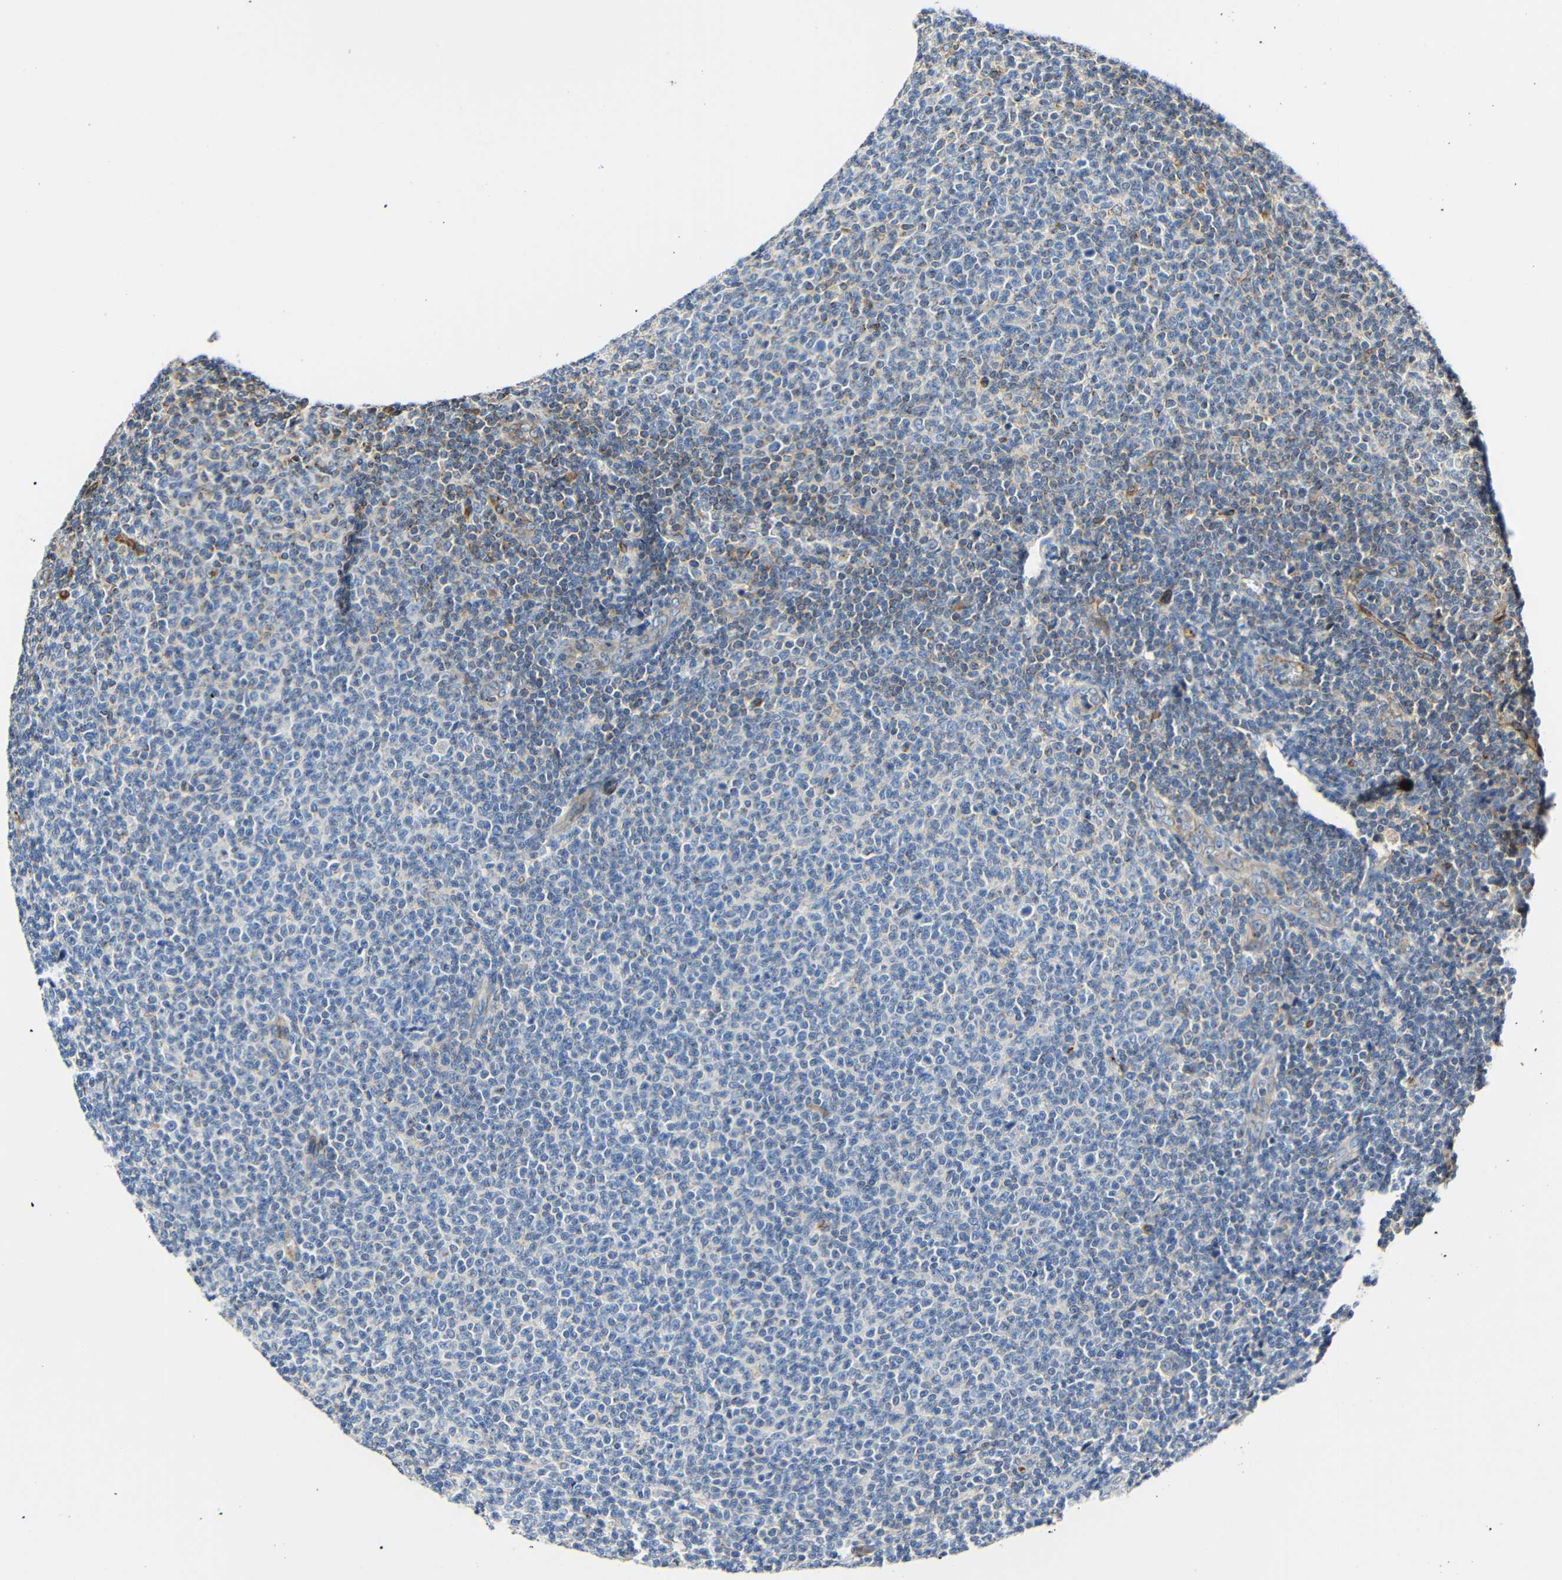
{"staining": {"intensity": "moderate", "quantity": "<25%", "location": "cytoplasmic/membranous"}, "tissue": "lymphoma", "cell_type": "Tumor cells", "image_type": "cancer", "snomed": [{"axis": "morphology", "description": "Malignant lymphoma, non-Hodgkin's type, Low grade"}, {"axis": "topography", "description": "Lymph node"}], "caption": "The image exhibits staining of low-grade malignant lymphoma, non-Hodgkin's type, revealing moderate cytoplasmic/membranous protein staining (brown color) within tumor cells.", "gene": "IGSF10", "patient": {"sex": "male", "age": 66}}